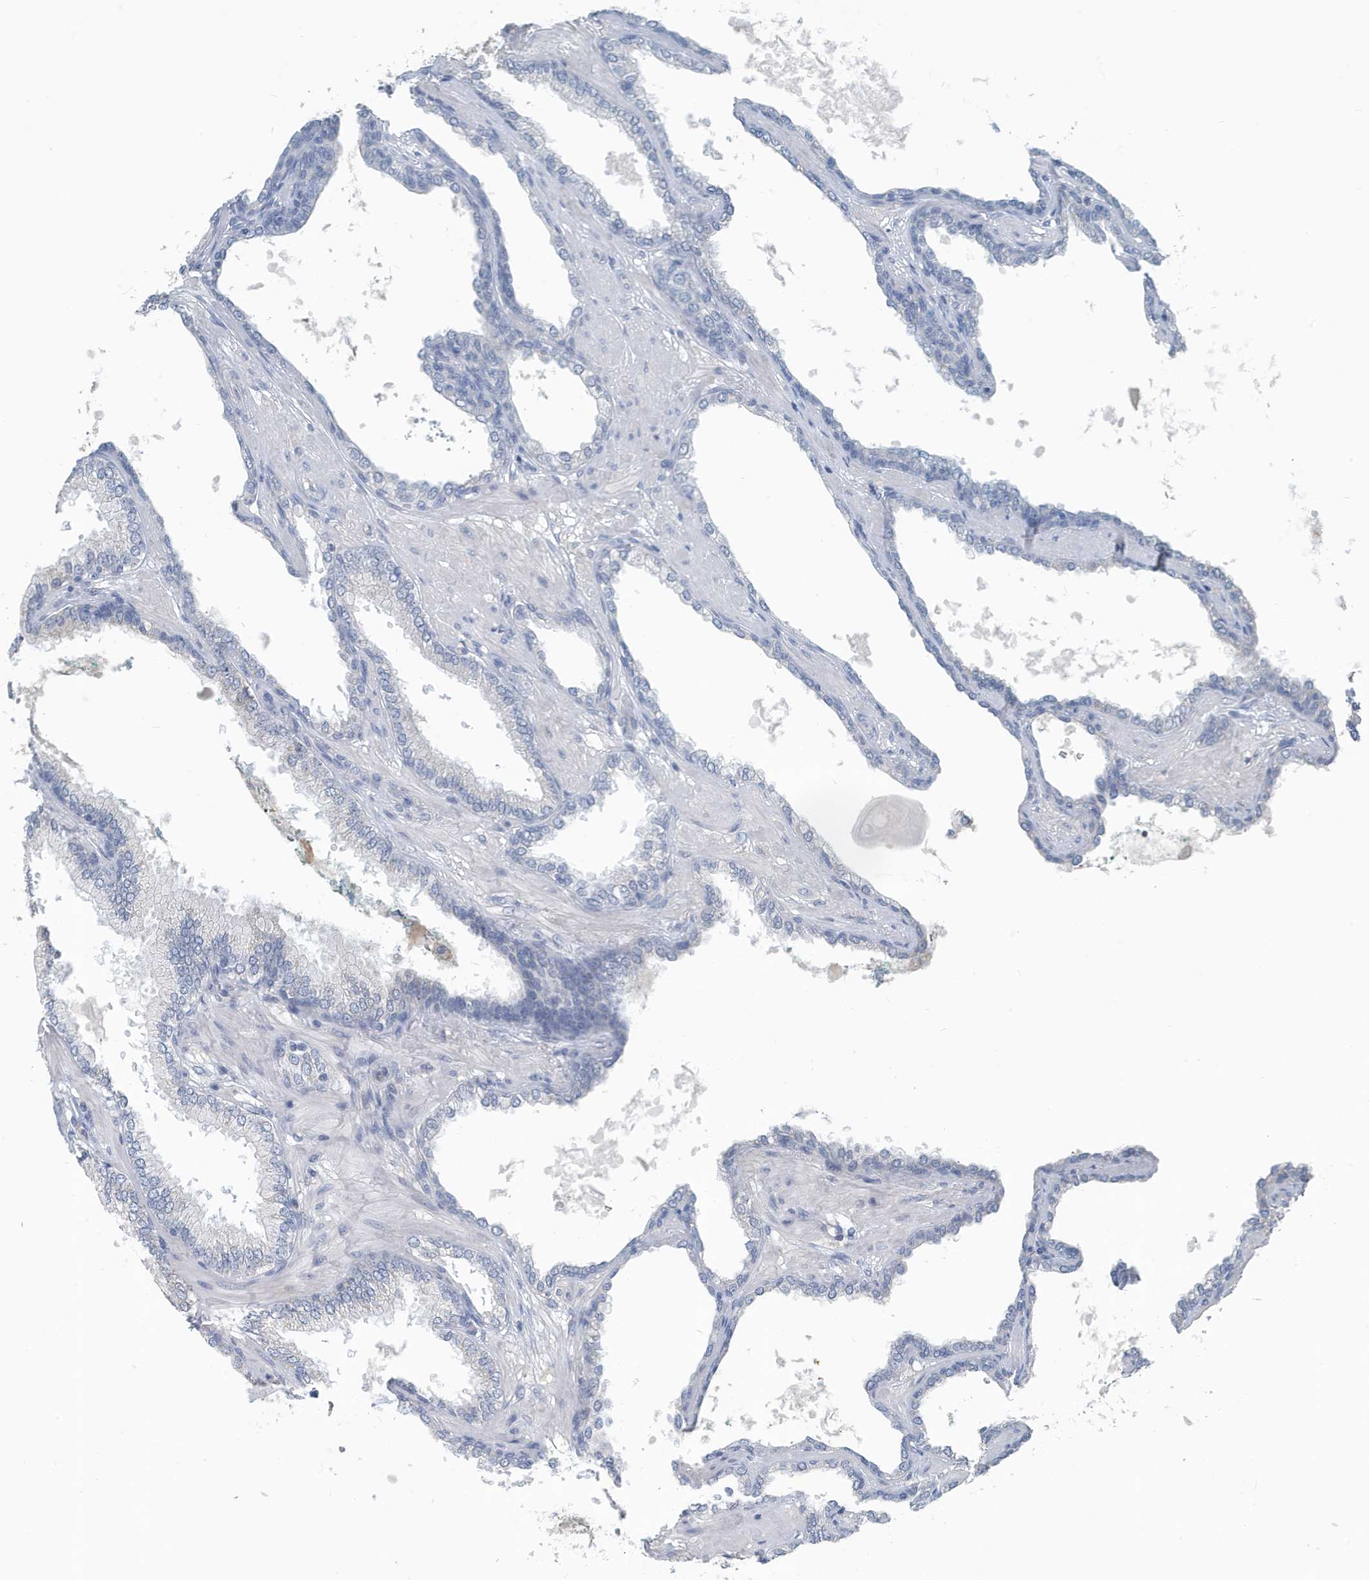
{"staining": {"intensity": "negative", "quantity": "none", "location": "none"}, "tissue": "prostate cancer", "cell_type": "Tumor cells", "image_type": "cancer", "snomed": [{"axis": "morphology", "description": "Adenocarcinoma, Low grade"}, {"axis": "topography", "description": "Prostate"}], "caption": "Adenocarcinoma (low-grade) (prostate) was stained to show a protein in brown. There is no significant positivity in tumor cells.", "gene": "UGT2B4", "patient": {"sex": "male", "age": 60}}